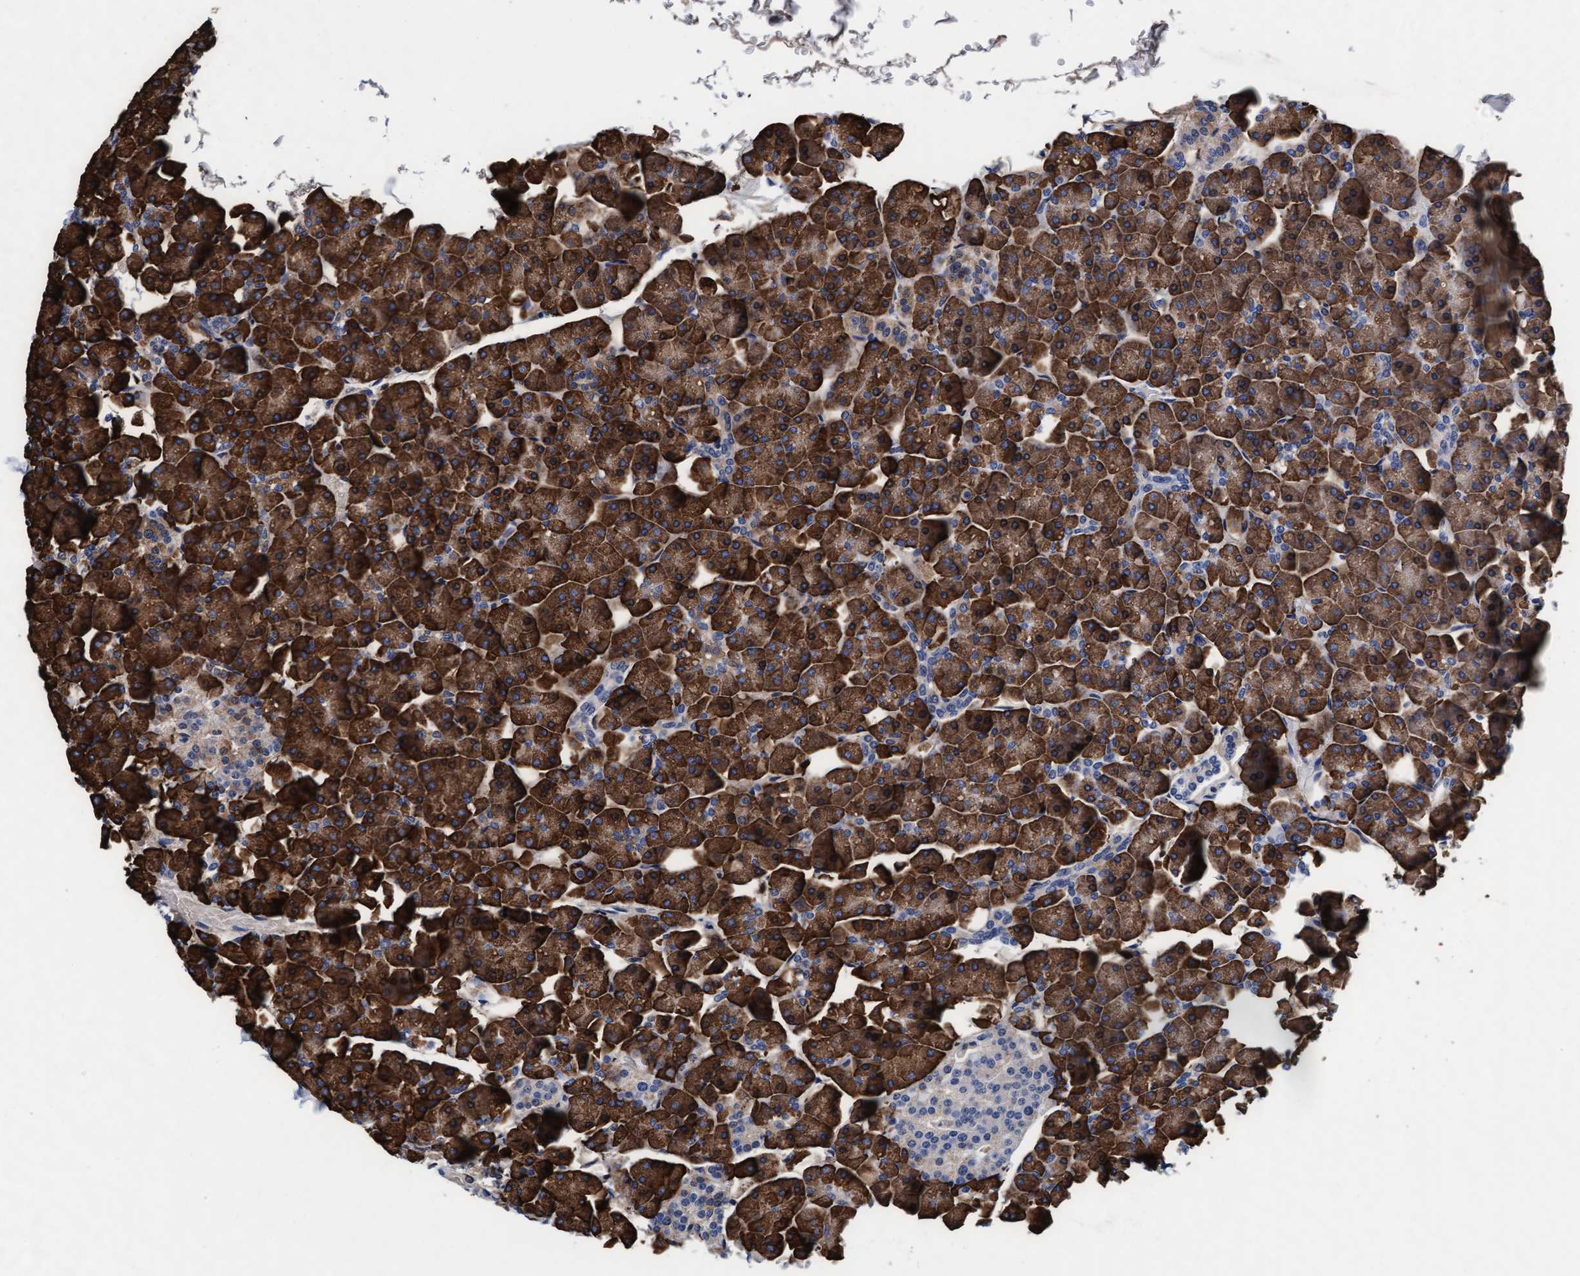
{"staining": {"intensity": "strong", "quantity": ">75%", "location": "cytoplasmic/membranous"}, "tissue": "pancreas", "cell_type": "Exocrine glandular cells", "image_type": "normal", "snomed": [{"axis": "morphology", "description": "Normal tissue, NOS"}, {"axis": "topography", "description": "Pancreas"}], "caption": "A brown stain shows strong cytoplasmic/membranous positivity of a protein in exocrine glandular cells of benign pancreas. The protein of interest is stained brown, and the nuclei are stained in blue (DAB (3,3'-diaminobenzidine) IHC with brightfield microscopy, high magnification).", "gene": "ARSG", "patient": {"sex": "male", "age": 35}}